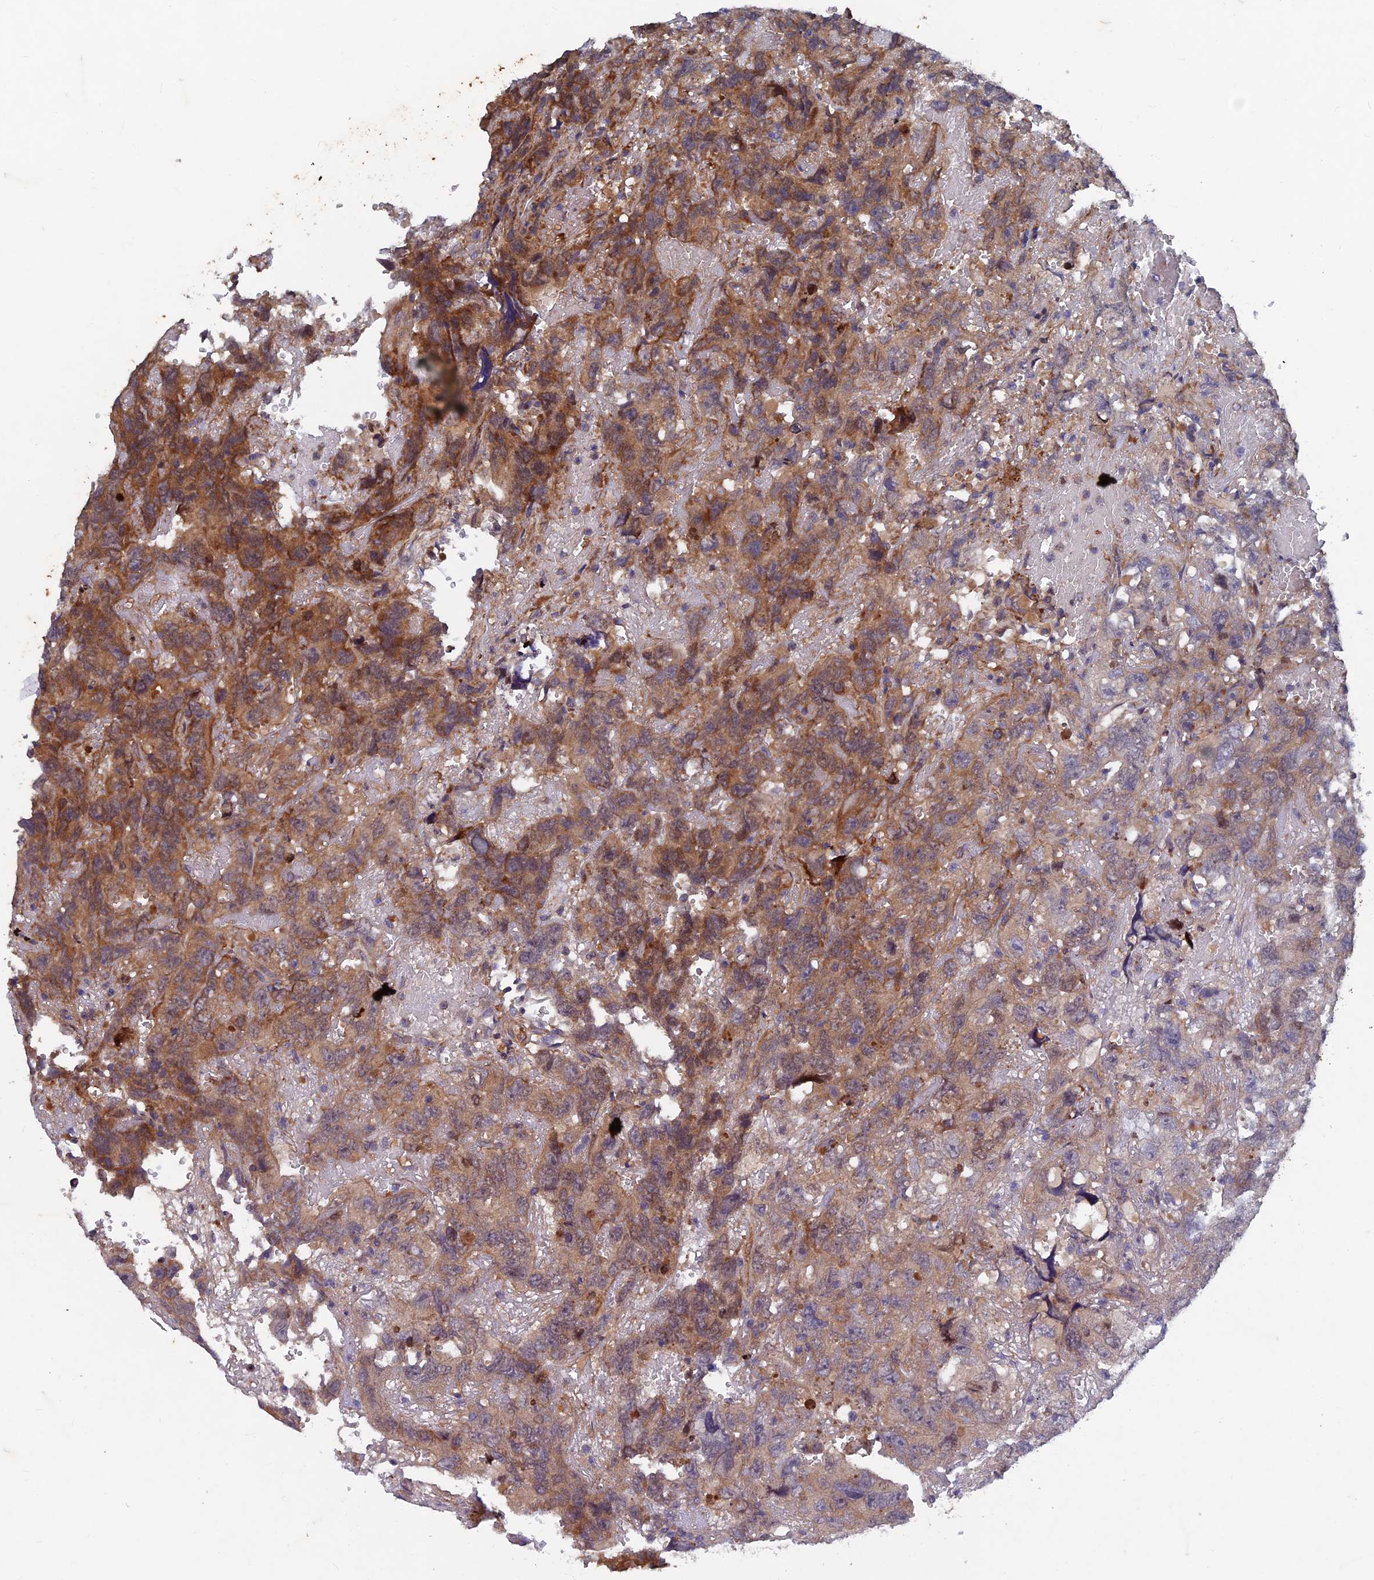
{"staining": {"intensity": "strong", "quantity": "<25%", "location": "cytoplasmic/membranous"}, "tissue": "testis cancer", "cell_type": "Tumor cells", "image_type": "cancer", "snomed": [{"axis": "morphology", "description": "Carcinoma, Embryonal, NOS"}, {"axis": "topography", "description": "Testis"}], "caption": "Immunohistochemical staining of embryonal carcinoma (testis) exhibits medium levels of strong cytoplasmic/membranous staining in about <25% of tumor cells.", "gene": "NCAPG", "patient": {"sex": "male", "age": 45}}